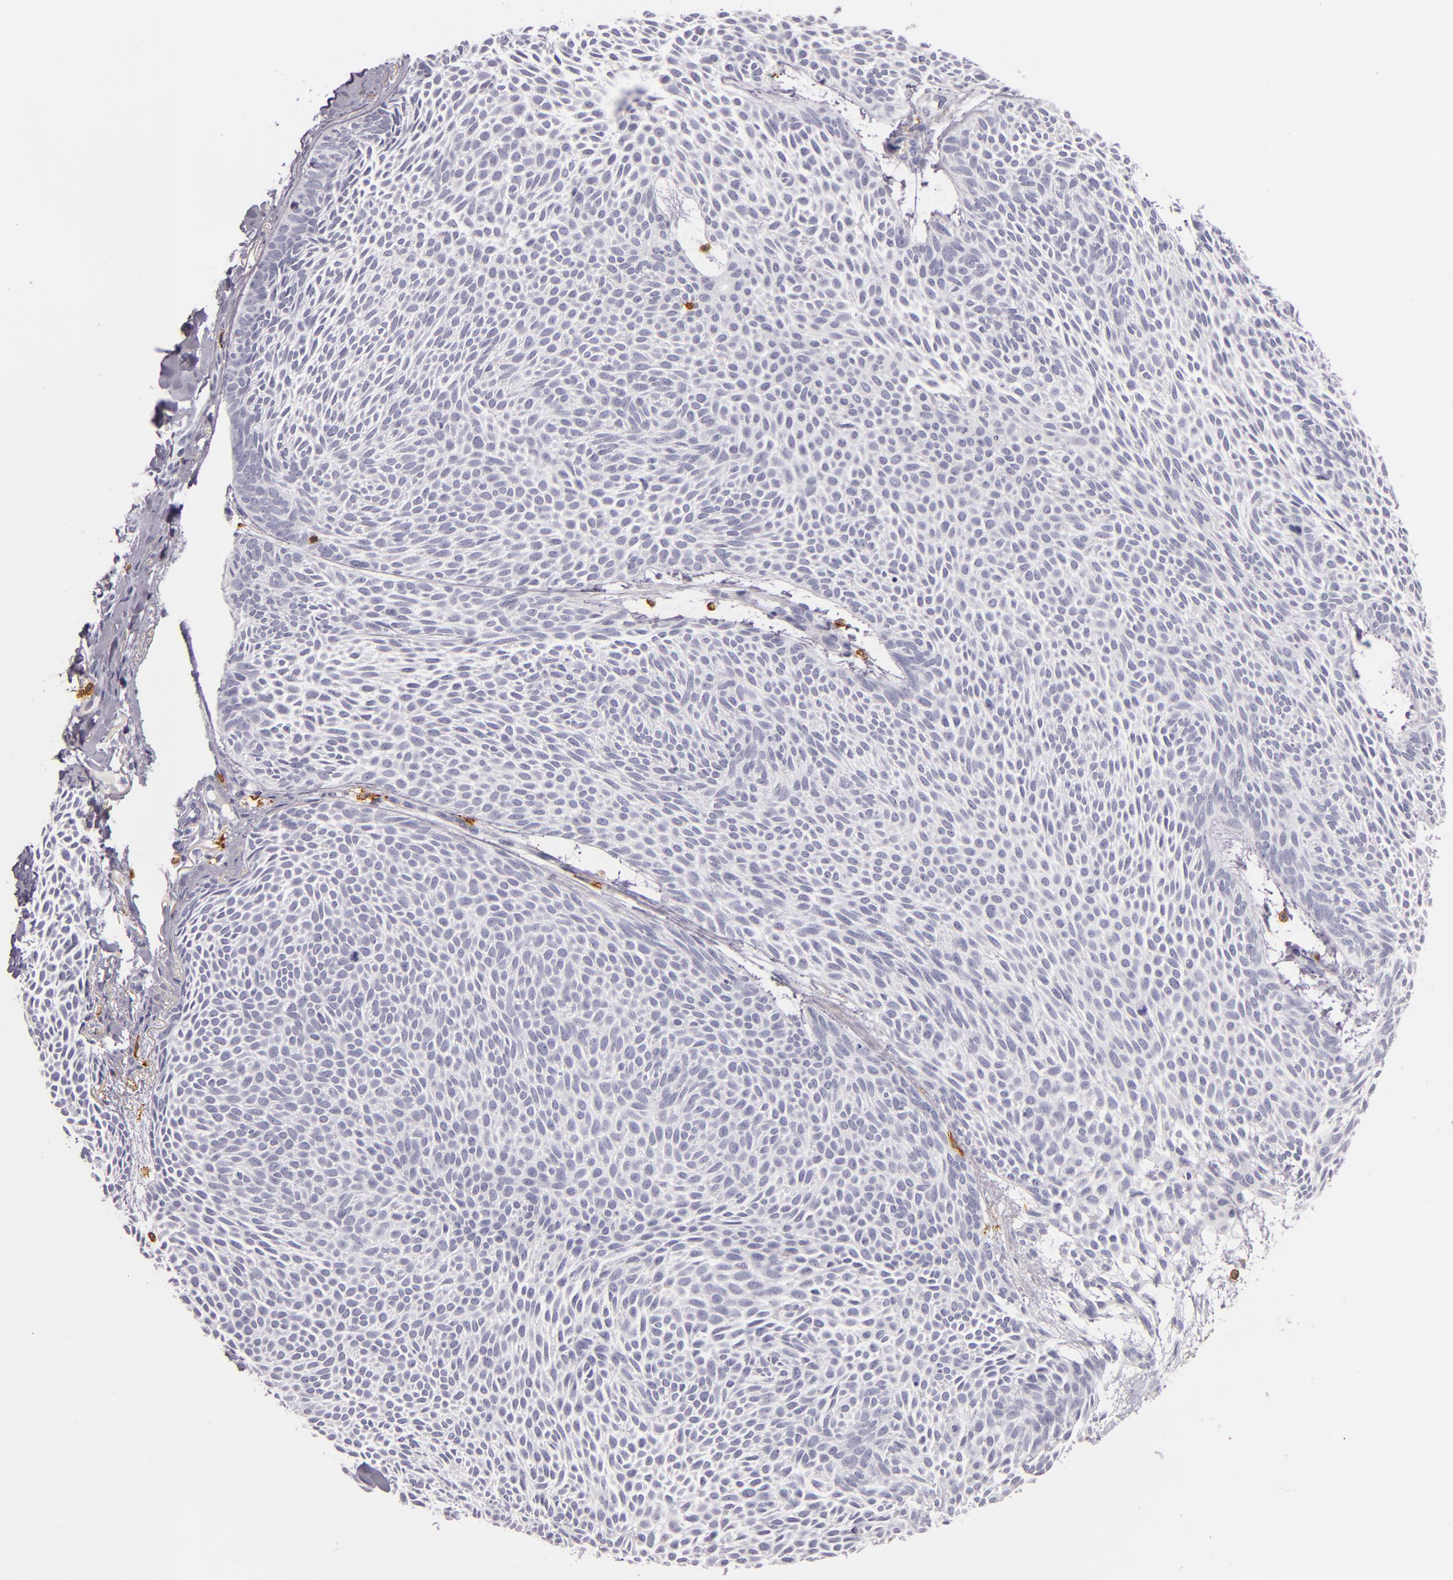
{"staining": {"intensity": "negative", "quantity": "none", "location": "none"}, "tissue": "skin cancer", "cell_type": "Tumor cells", "image_type": "cancer", "snomed": [{"axis": "morphology", "description": "Basal cell carcinoma"}, {"axis": "topography", "description": "Skin"}], "caption": "A high-resolution histopathology image shows immunohistochemistry staining of basal cell carcinoma (skin), which demonstrates no significant staining in tumor cells. (DAB (3,3'-diaminobenzidine) immunohistochemistry (IHC) with hematoxylin counter stain).", "gene": "LAT", "patient": {"sex": "male", "age": 84}}